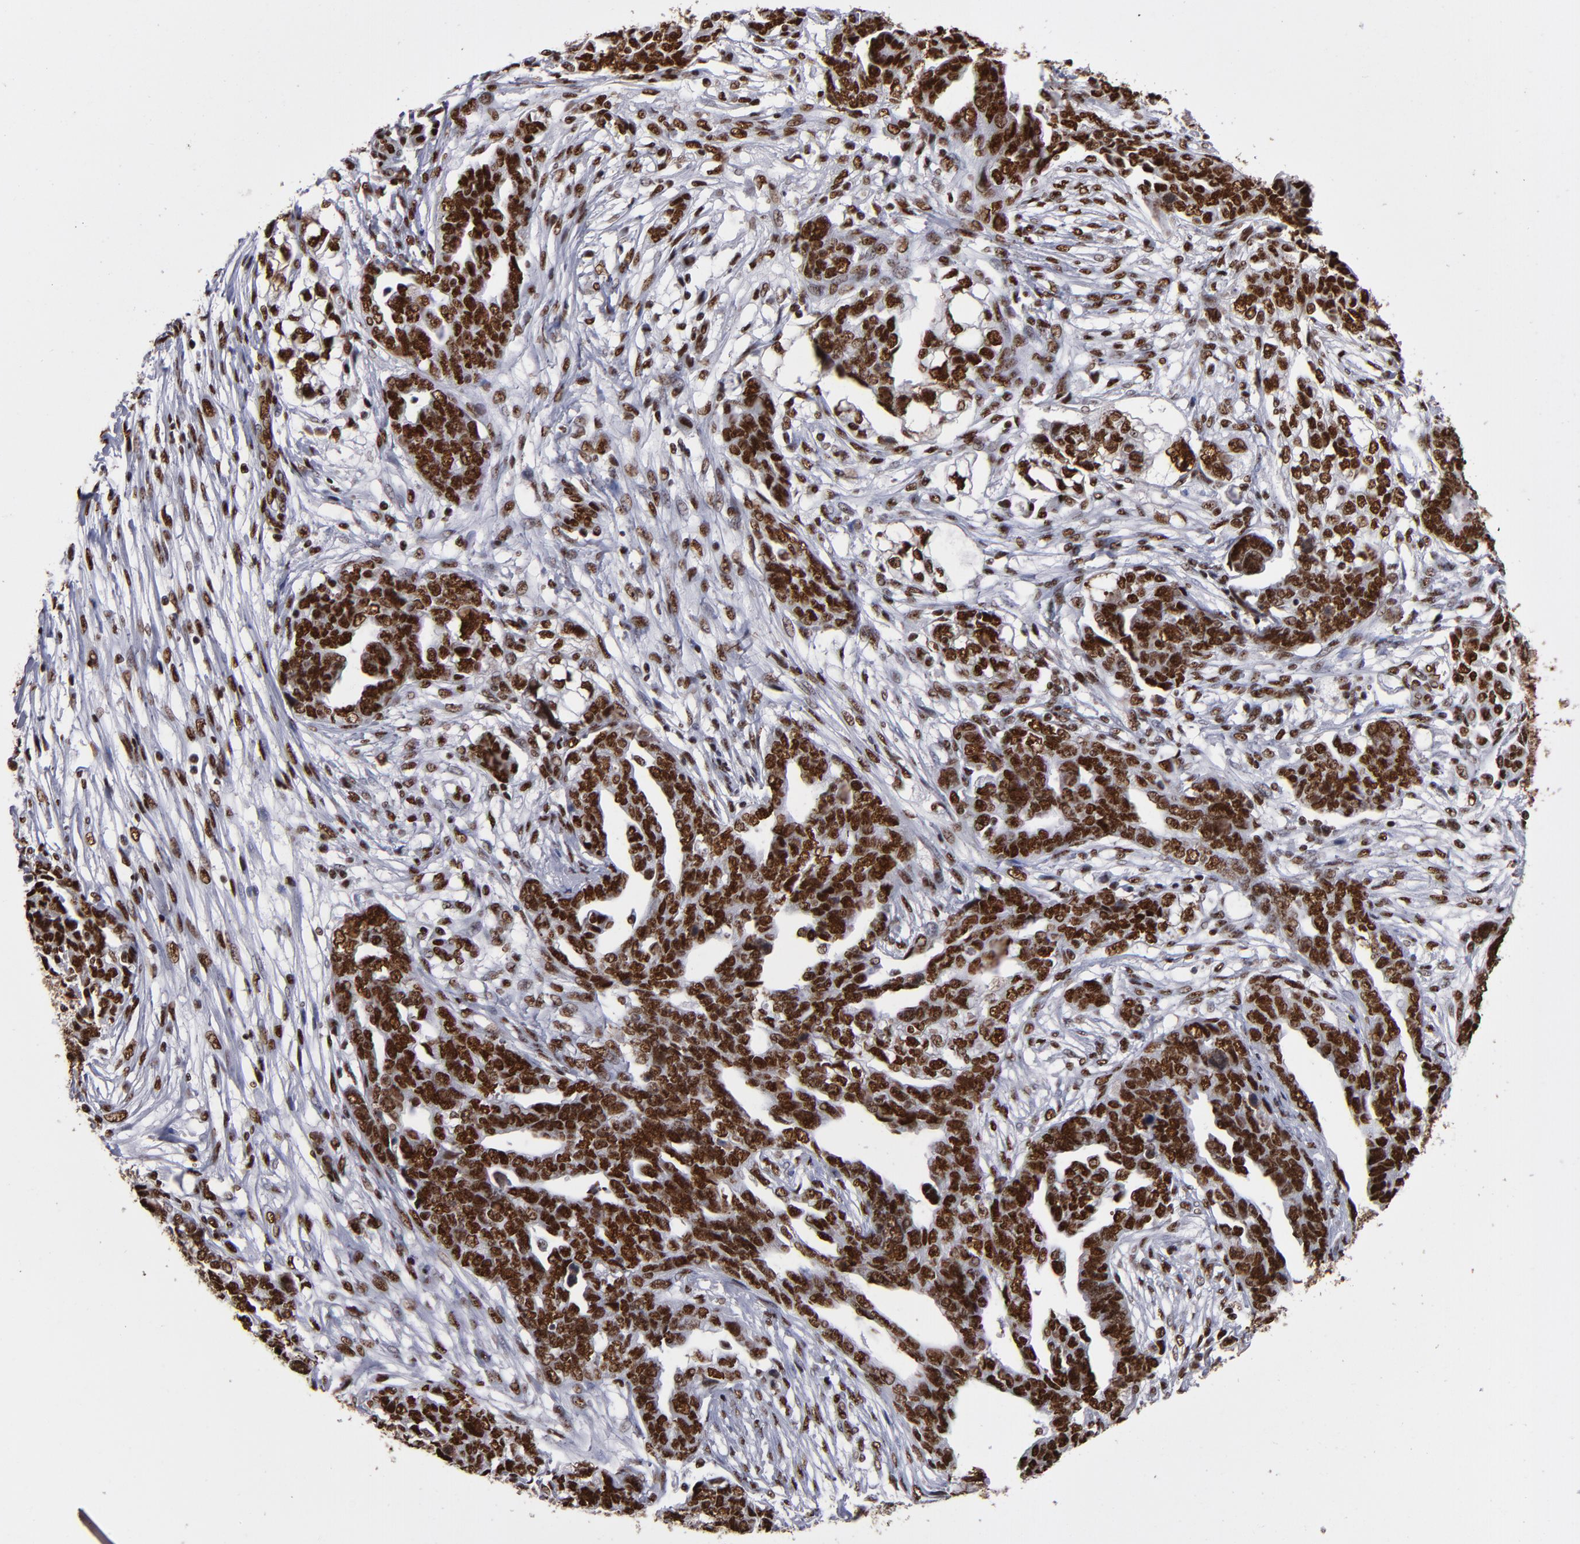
{"staining": {"intensity": "strong", "quantity": ">75%", "location": "nuclear"}, "tissue": "ovarian cancer", "cell_type": "Tumor cells", "image_type": "cancer", "snomed": [{"axis": "morphology", "description": "Normal tissue, NOS"}, {"axis": "morphology", "description": "Cystadenocarcinoma, serous, NOS"}, {"axis": "topography", "description": "Fallopian tube"}, {"axis": "topography", "description": "Ovary"}], "caption": "Immunohistochemical staining of human ovarian cancer (serous cystadenocarcinoma) shows strong nuclear protein staining in about >75% of tumor cells.", "gene": "MRE11", "patient": {"sex": "female", "age": 56}}